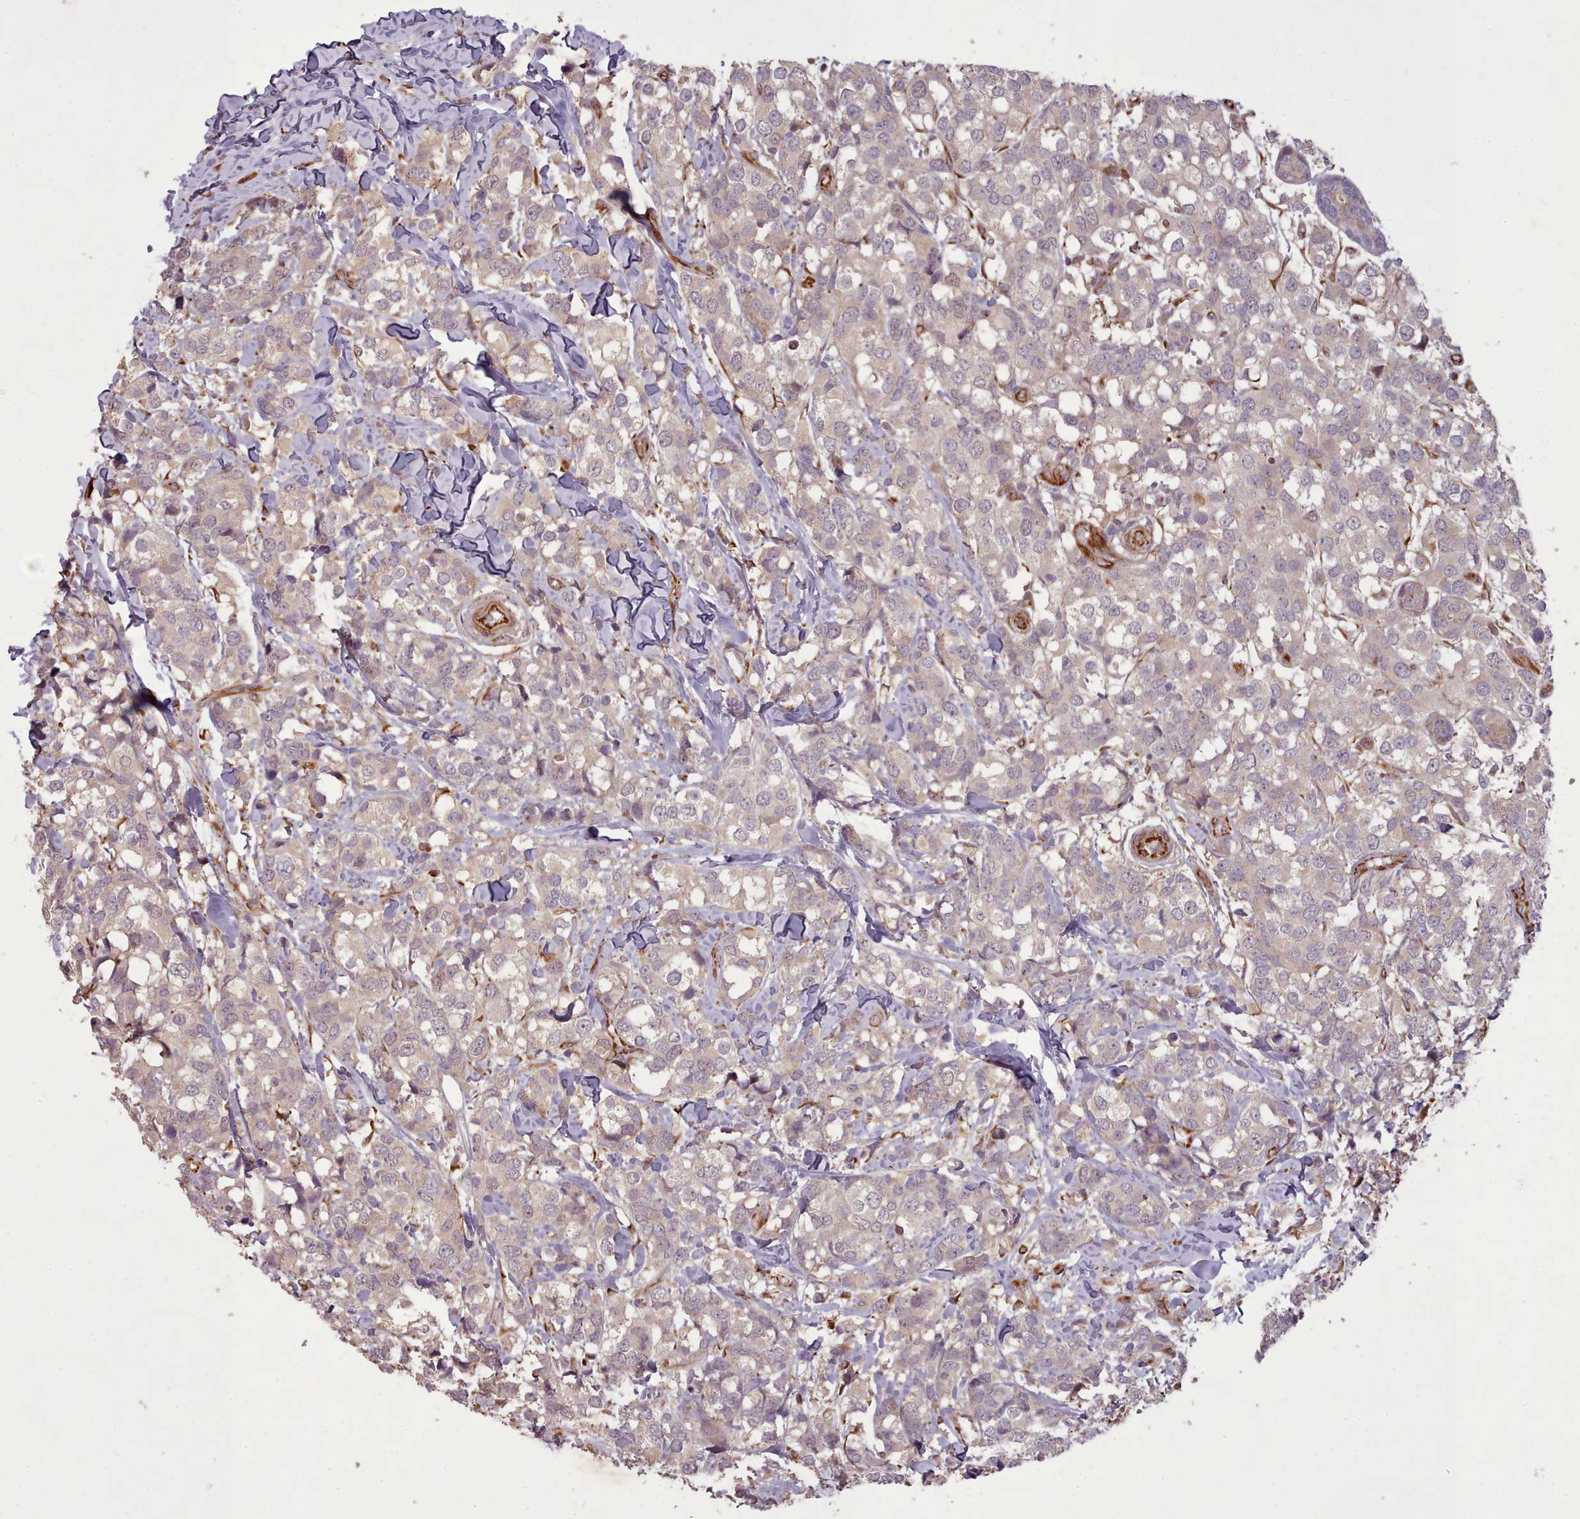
{"staining": {"intensity": "weak", "quantity": ">75%", "location": "cytoplasmic/membranous"}, "tissue": "breast cancer", "cell_type": "Tumor cells", "image_type": "cancer", "snomed": [{"axis": "morphology", "description": "Lobular carcinoma"}, {"axis": "topography", "description": "Breast"}], "caption": "Human lobular carcinoma (breast) stained with a protein marker exhibits weak staining in tumor cells.", "gene": "GBGT1", "patient": {"sex": "female", "age": 59}}